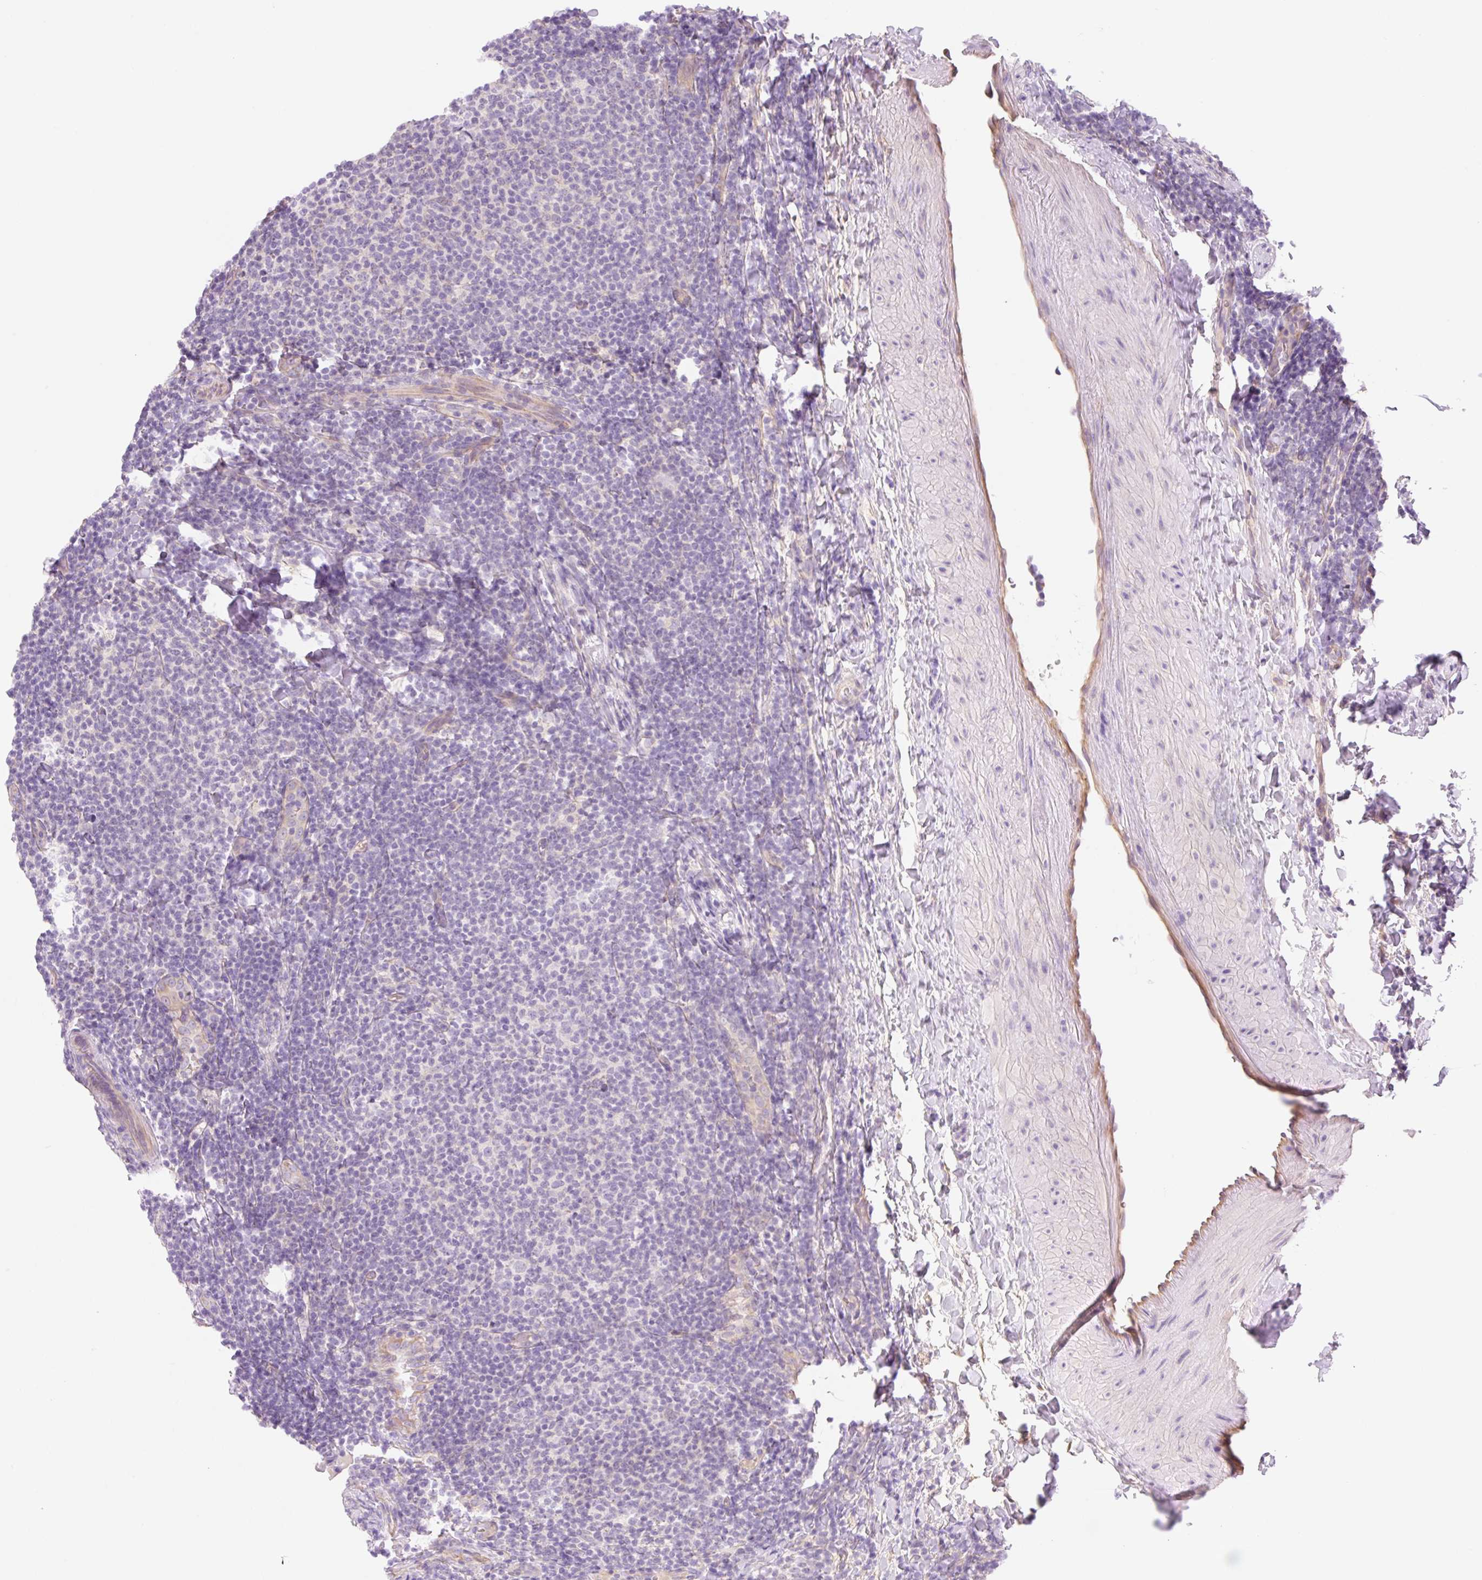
{"staining": {"intensity": "negative", "quantity": "none", "location": "none"}, "tissue": "lymphoma", "cell_type": "Tumor cells", "image_type": "cancer", "snomed": [{"axis": "morphology", "description": "Malignant lymphoma, non-Hodgkin's type, Low grade"}, {"axis": "topography", "description": "Lymph node"}], "caption": "This is an IHC image of human lymphoma. There is no staining in tumor cells.", "gene": "NLRP5", "patient": {"sex": "male", "age": 66}}